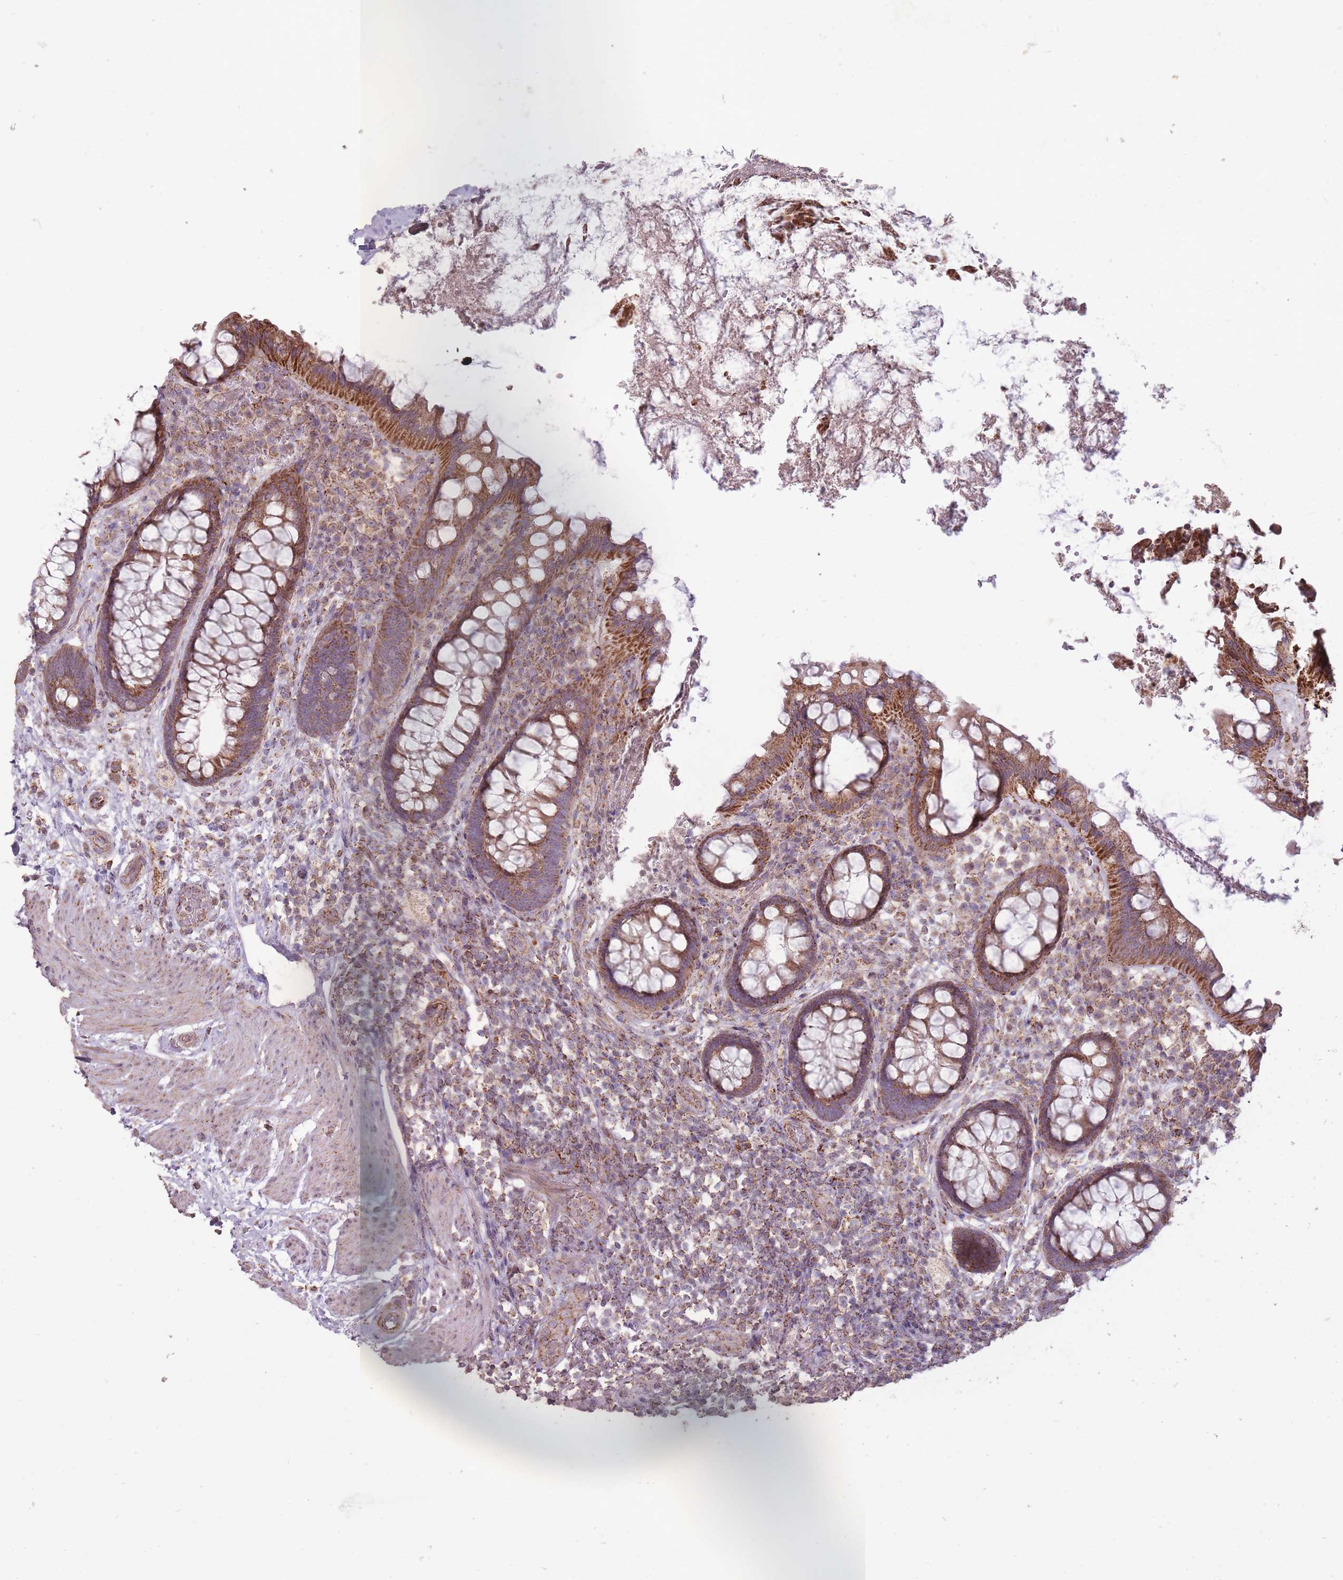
{"staining": {"intensity": "strong", "quantity": ">75%", "location": "cytoplasmic/membranous"}, "tissue": "rectum", "cell_type": "Glandular cells", "image_type": "normal", "snomed": [{"axis": "morphology", "description": "Normal tissue, NOS"}, {"axis": "topography", "description": "Rectum"}, {"axis": "topography", "description": "Peripheral nerve tissue"}], "caption": "This micrograph shows immunohistochemistry staining of benign human rectum, with high strong cytoplasmic/membranous positivity in approximately >75% of glandular cells.", "gene": "CNOT8", "patient": {"sex": "female", "age": 69}}